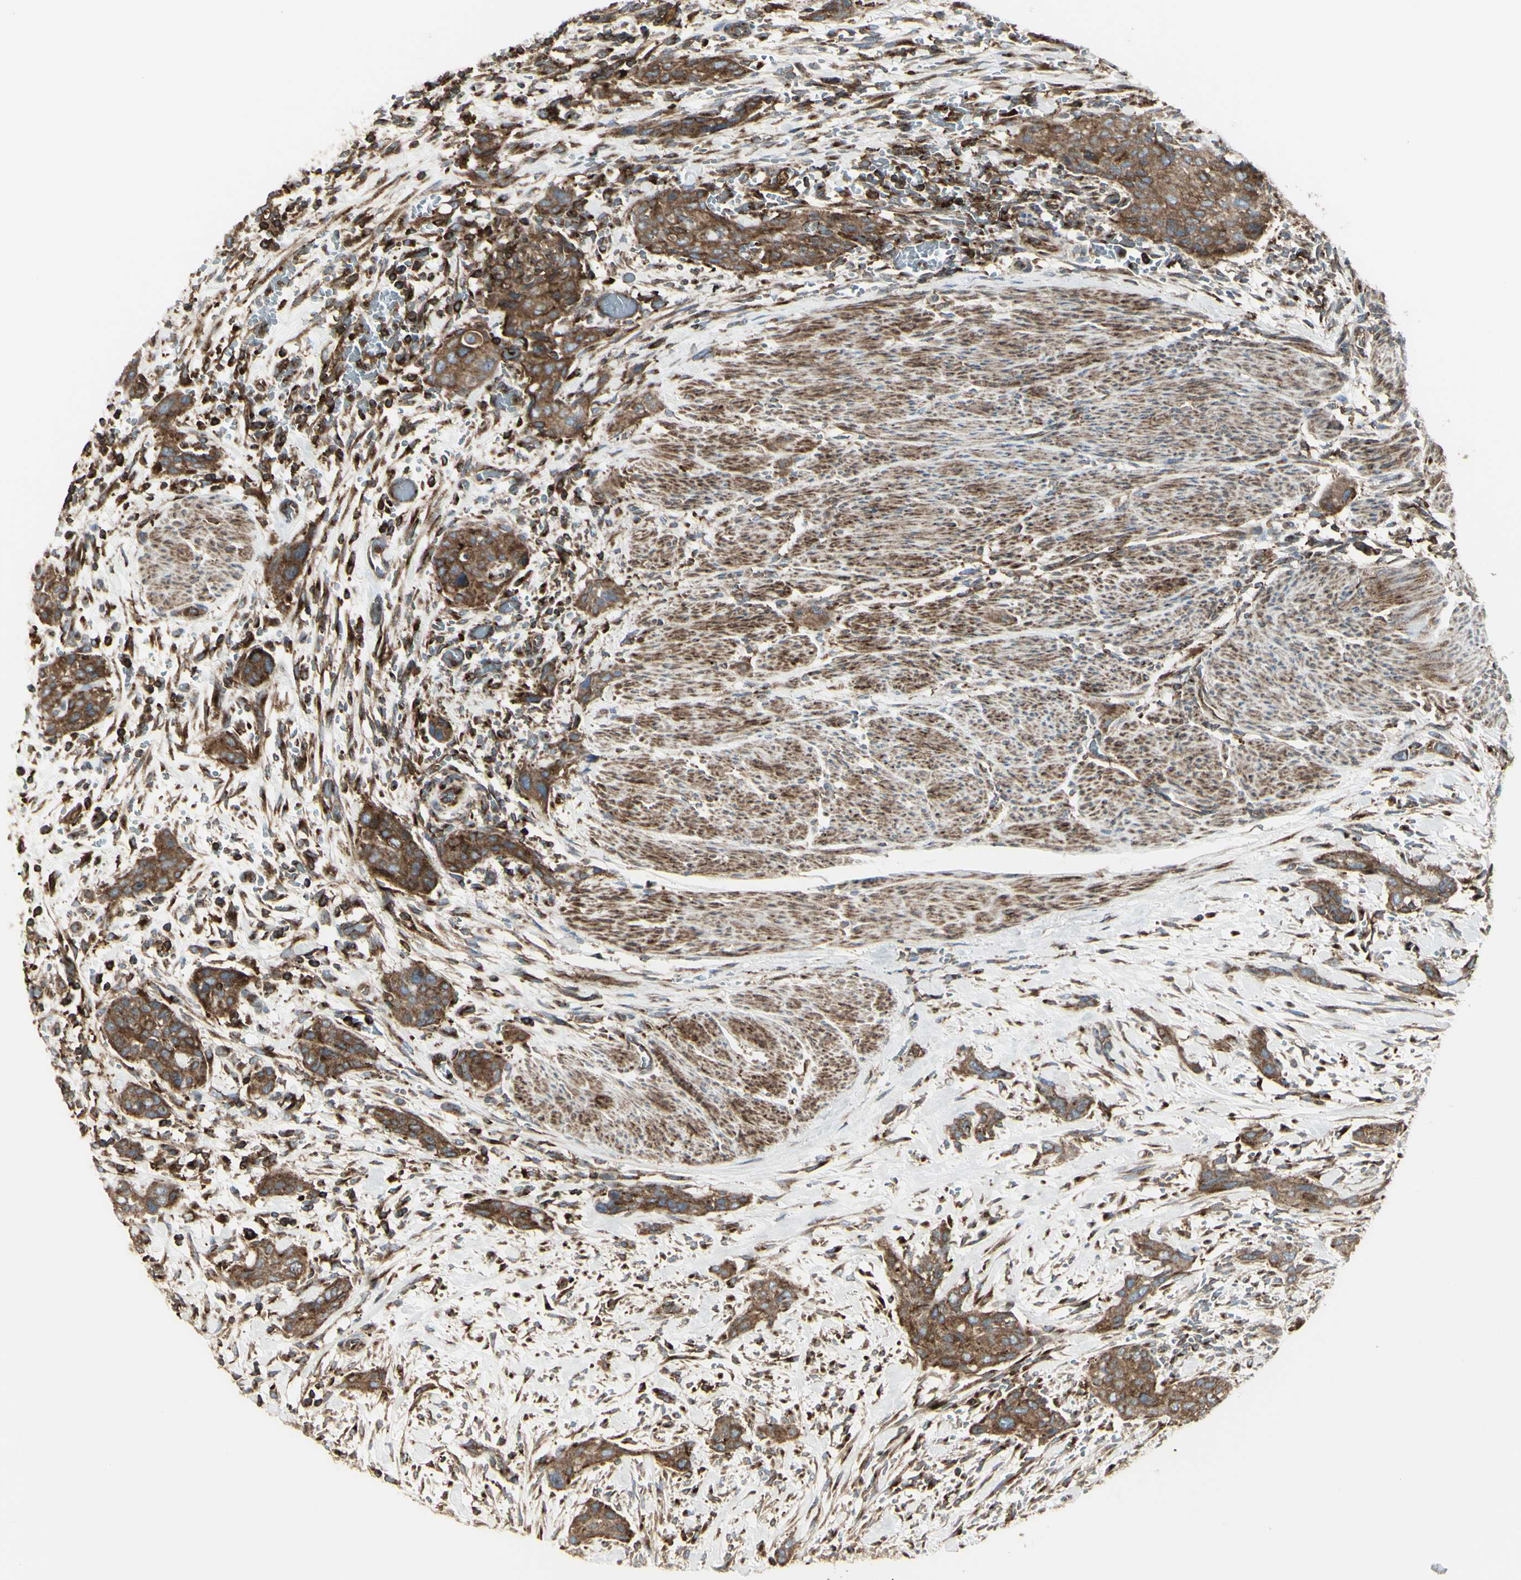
{"staining": {"intensity": "strong", "quantity": ">75%", "location": "cytoplasmic/membranous"}, "tissue": "urothelial cancer", "cell_type": "Tumor cells", "image_type": "cancer", "snomed": [{"axis": "morphology", "description": "Urothelial carcinoma, High grade"}, {"axis": "topography", "description": "Urinary bladder"}], "caption": "Strong cytoplasmic/membranous positivity is identified in approximately >75% of tumor cells in urothelial carcinoma (high-grade). Immunohistochemistry stains the protein of interest in brown and the nuclei are stained blue.", "gene": "NAPA", "patient": {"sex": "male", "age": 35}}